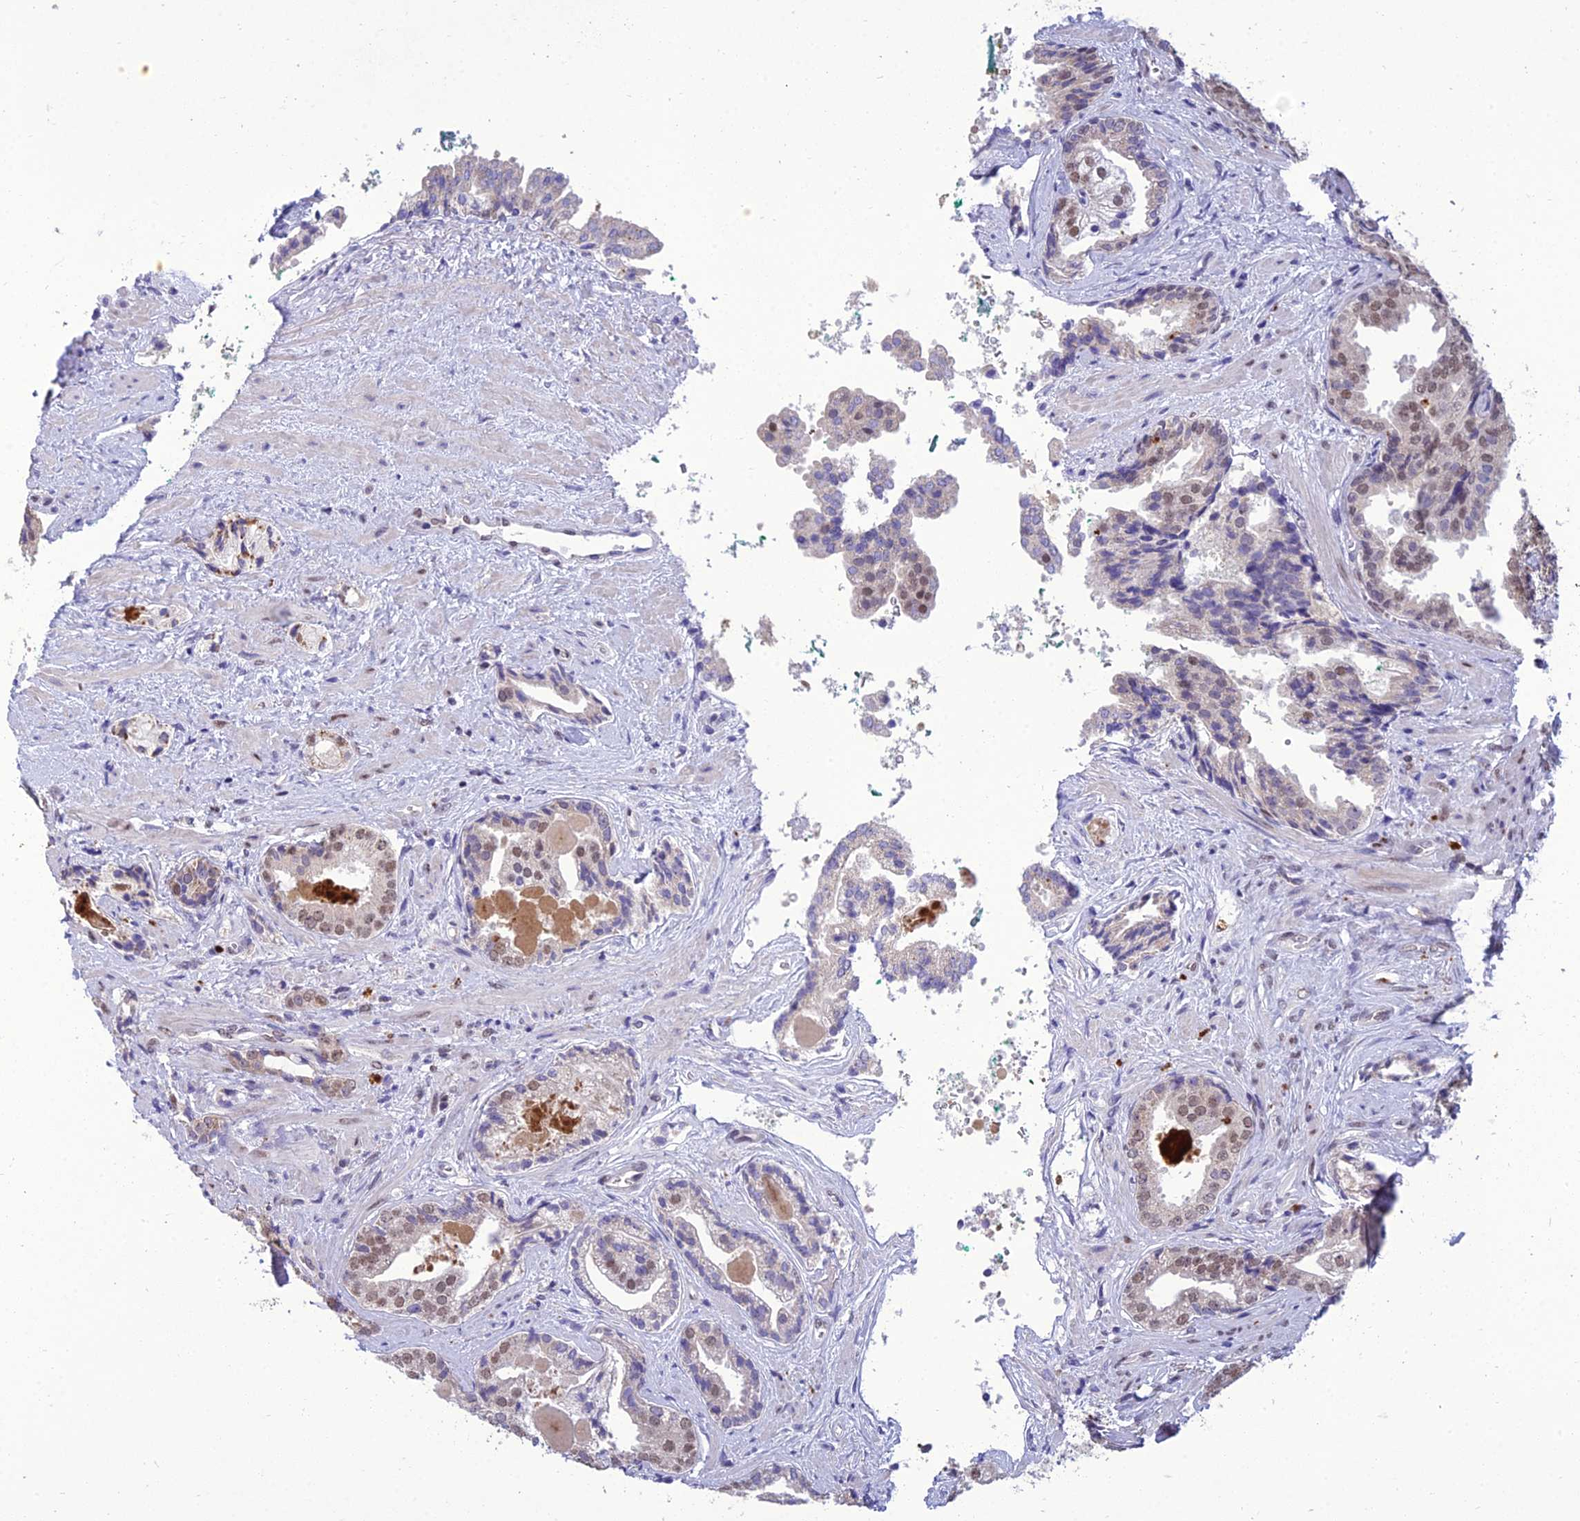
{"staining": {"intensity": "weak", "quantity": "<25%", "location": "nuclear"}, "tissue": "prostate cancer", "cell_type": "Tumor cells", "image_type": "cancer", "snomed": [{"axis": "morphology", "description": "Adenocarcinoma, High grade"}, {"axis": "topography", "description": "Prostate"}], "caption": "Tumor cells are negative for brown protein staining in high-grade adenocarcinoma (prostate).", "gene": "RANBP3", "patient": {"sex": "male", "age": 60}}